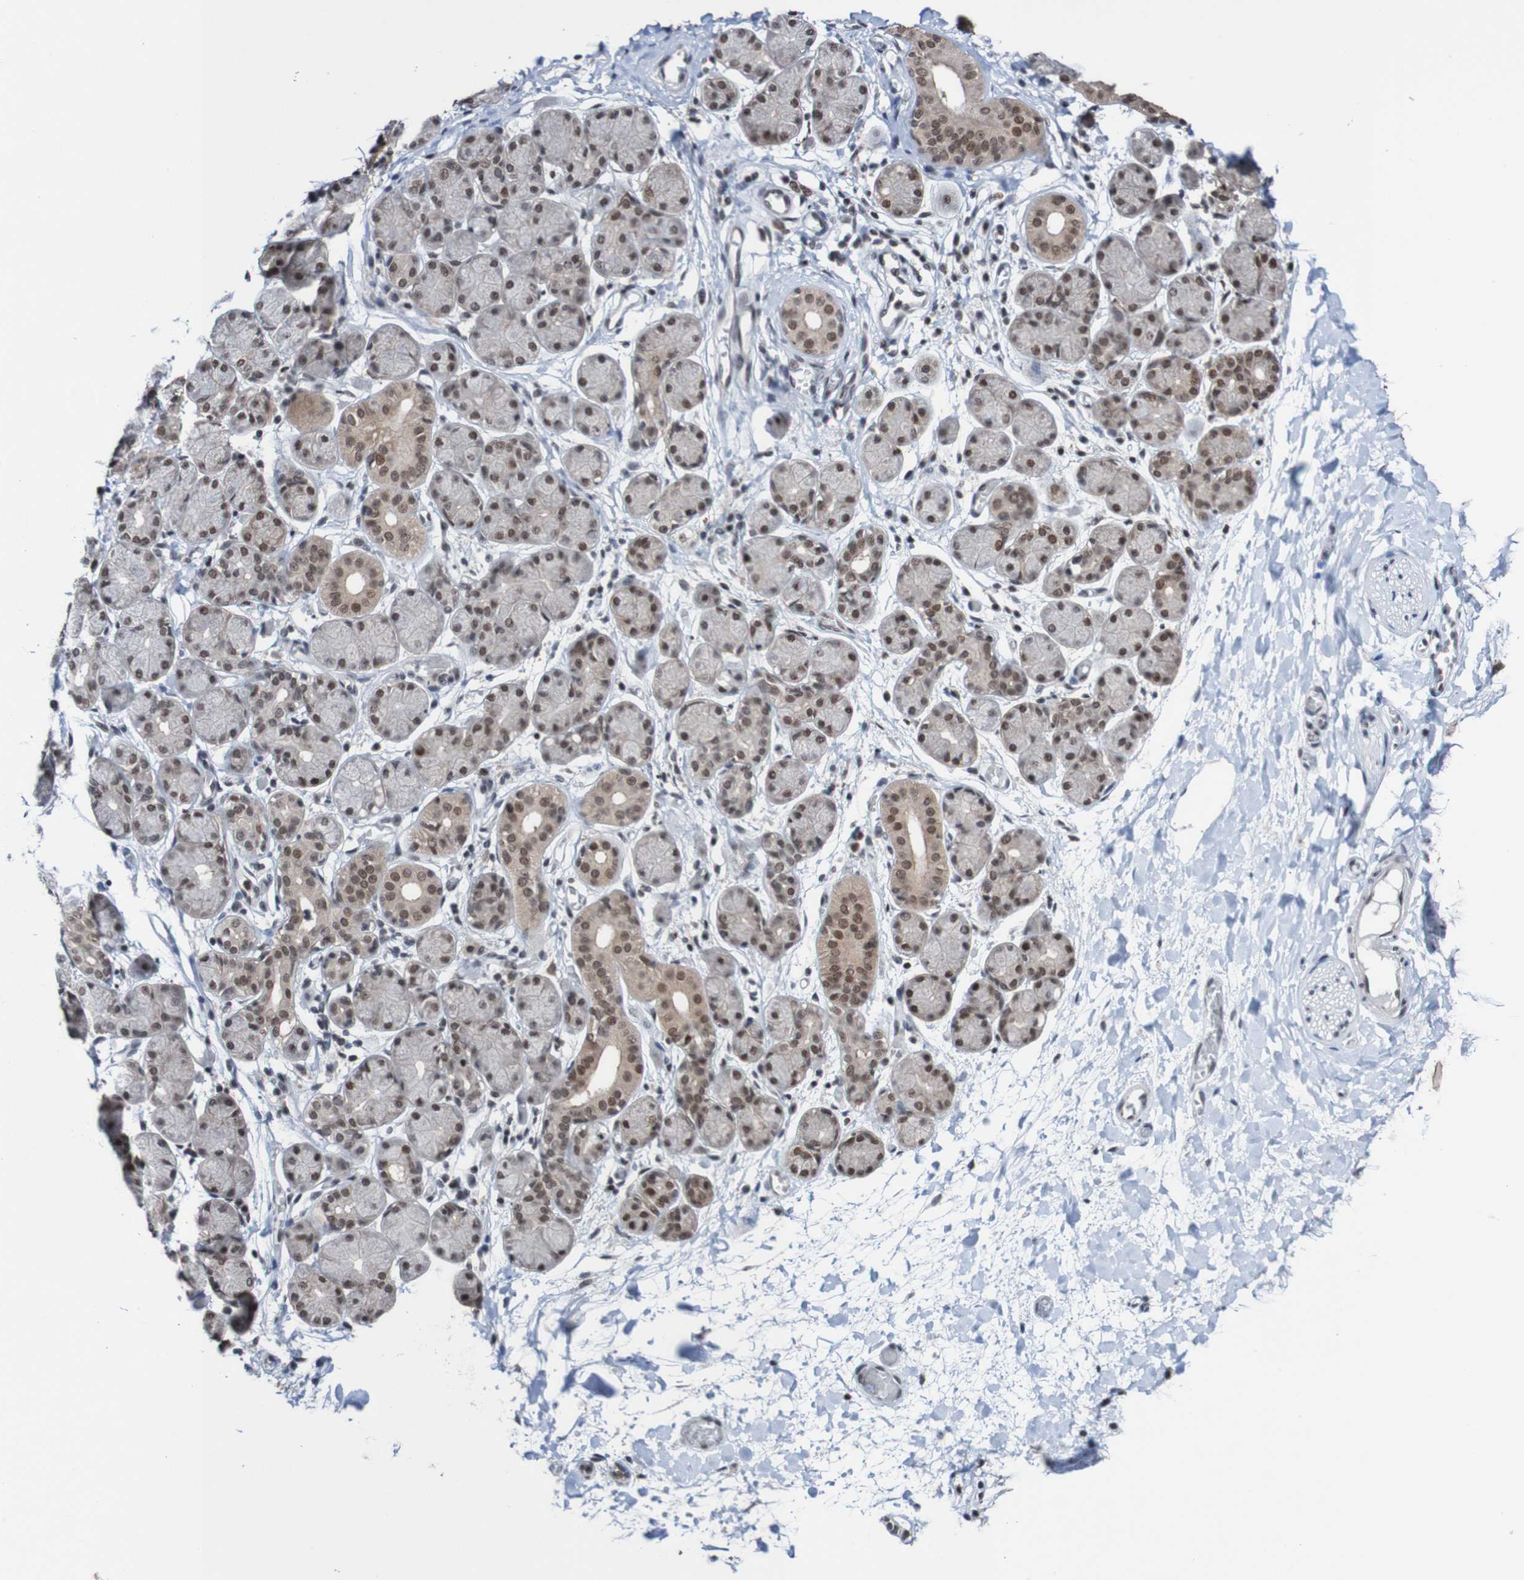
{"staining": {"intensity": "moderate", "quantity": ">75%", "location": "cytoplasmic/membranous,nuclear"}, "tissue": "salivary gland", "cell_type": "Glandular cells", "image_type": "normal", "snomed": [{"axis": "morphology", "description": "Normal tissue, NOS"}, {"axis": "topography", "description": "Salivary gland"}], "caption": "Immunohistochemistry of benign human salivary gland exhibits medium levels of moderate cytoplasmic/membranous,nuclear staining in approximately >75% of glandular cells.", "gene": "CDC5L", "patient": {"sex": "female", "age": 24}}